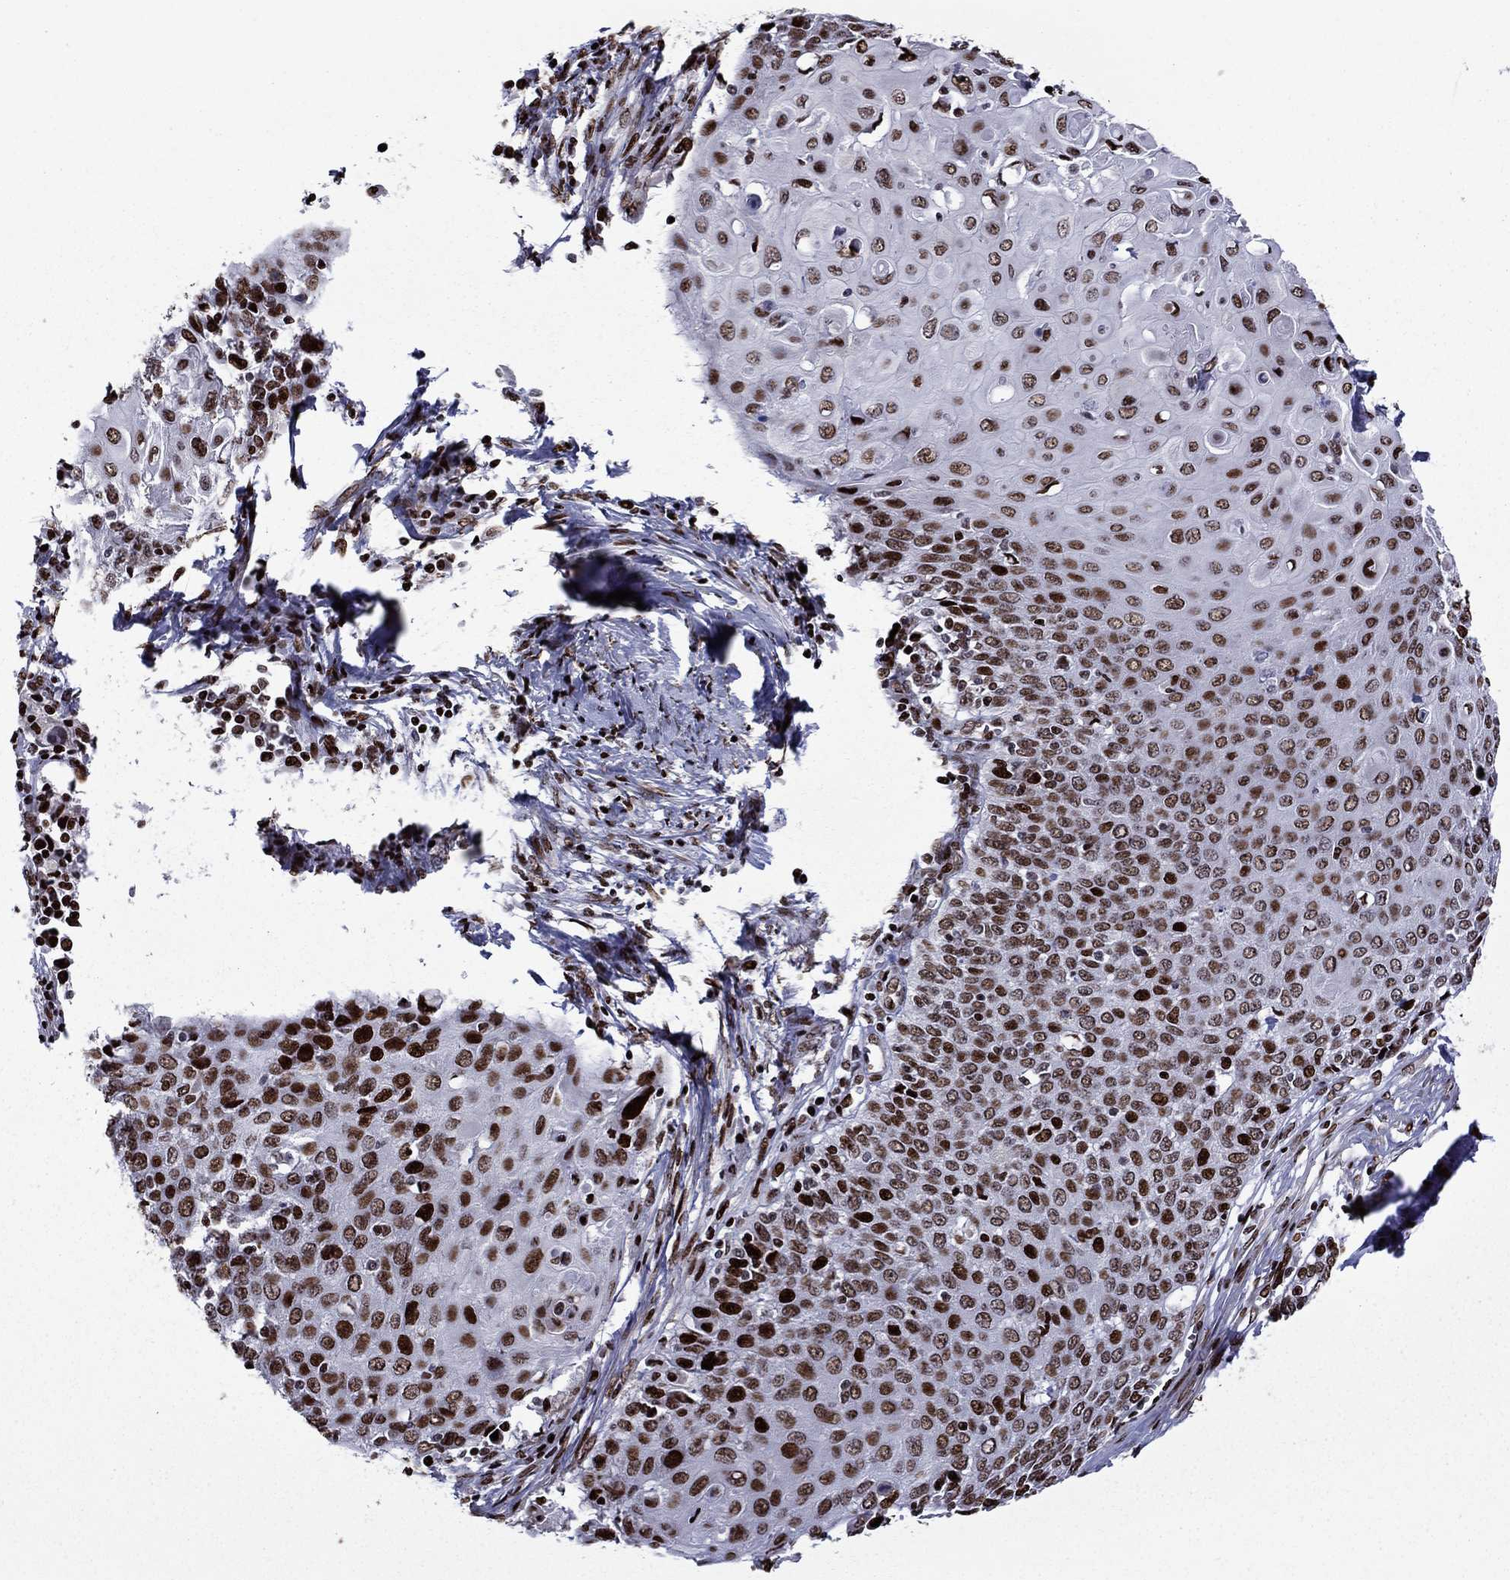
{"staining": {"intensity": "strong", "quantity": ">75%", "location": "nuclear"}, "tissue": "cervical cancer", "cell_type": "Tumor cells", "image_type": "cancer", "snomed": [{"axis": "morphology", "description": "Squamous cell carcinoma, NOS"}, {"axis": "topography", "description": "Cervix"}], "caption": "Cervical squamous cell carcinoma stained with immunohistochemistry displays strong nuclear staining in about >75% of tumor cells. (Stains: DAB in brown, nuclei in blue, Microscopy: brightfield microscopy at high magnification).", "gene": "LIMK1", "patient": {"sex": "female", "age": 39}}